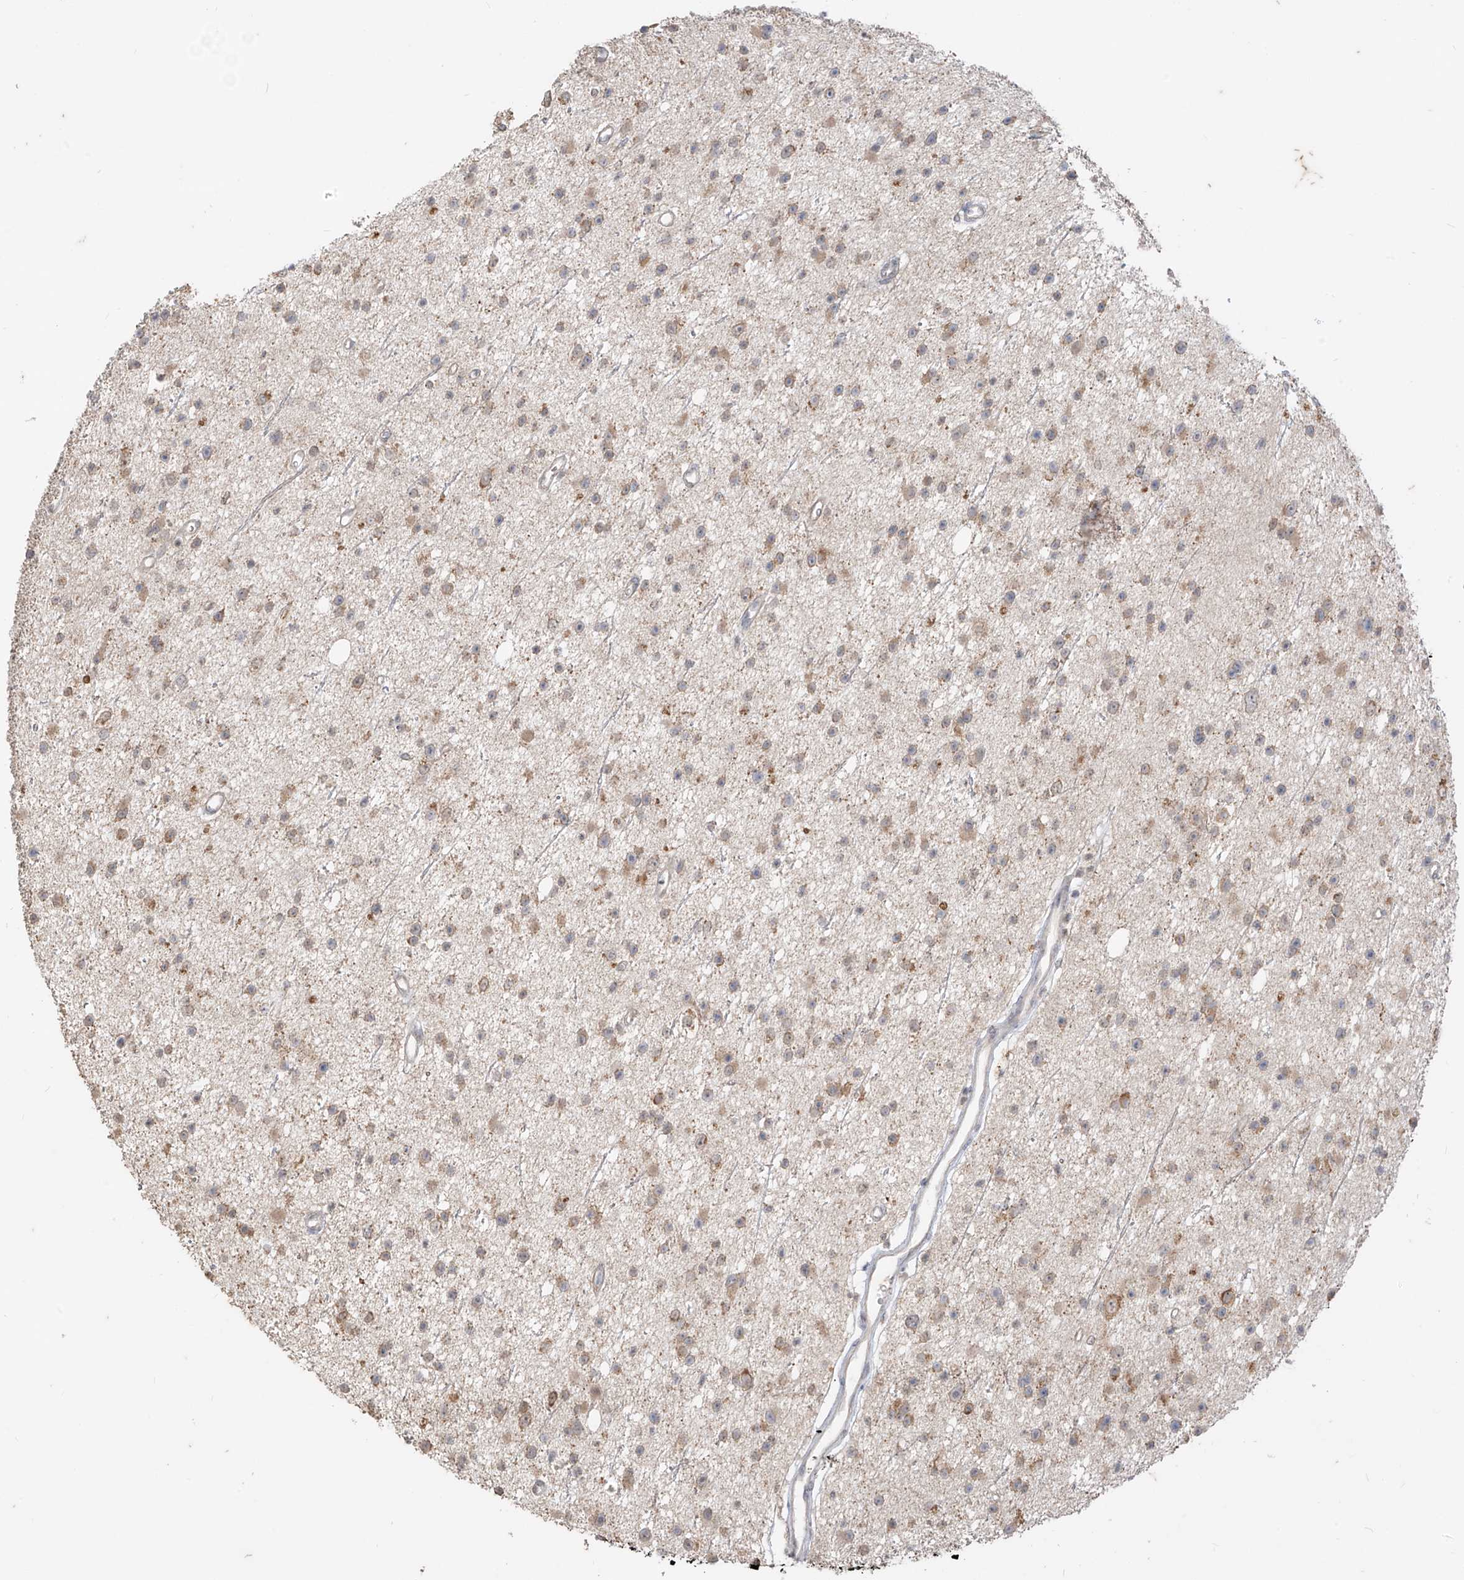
{"staining": {"intensity": "weak", "quantity": "25%-75%", "location": "cytoplasmic/membranous"}, "tissue": "glioma", "cell_type": "Tumor cells", "image_type": "cancer", "snomed": [{"axis": "morphology", "description": "Glioma, malignant, Low grade"}, {"axis": "topography", "description": "Cerebral cortex"}], "caption": "Protein analysis of glioma tissue demonstrates weak cytoplasmic/membranous staining in about 25%-75% of tumor cells.", "gene": "MTUS2", "patient": {"sex": "female", "age": 39}}